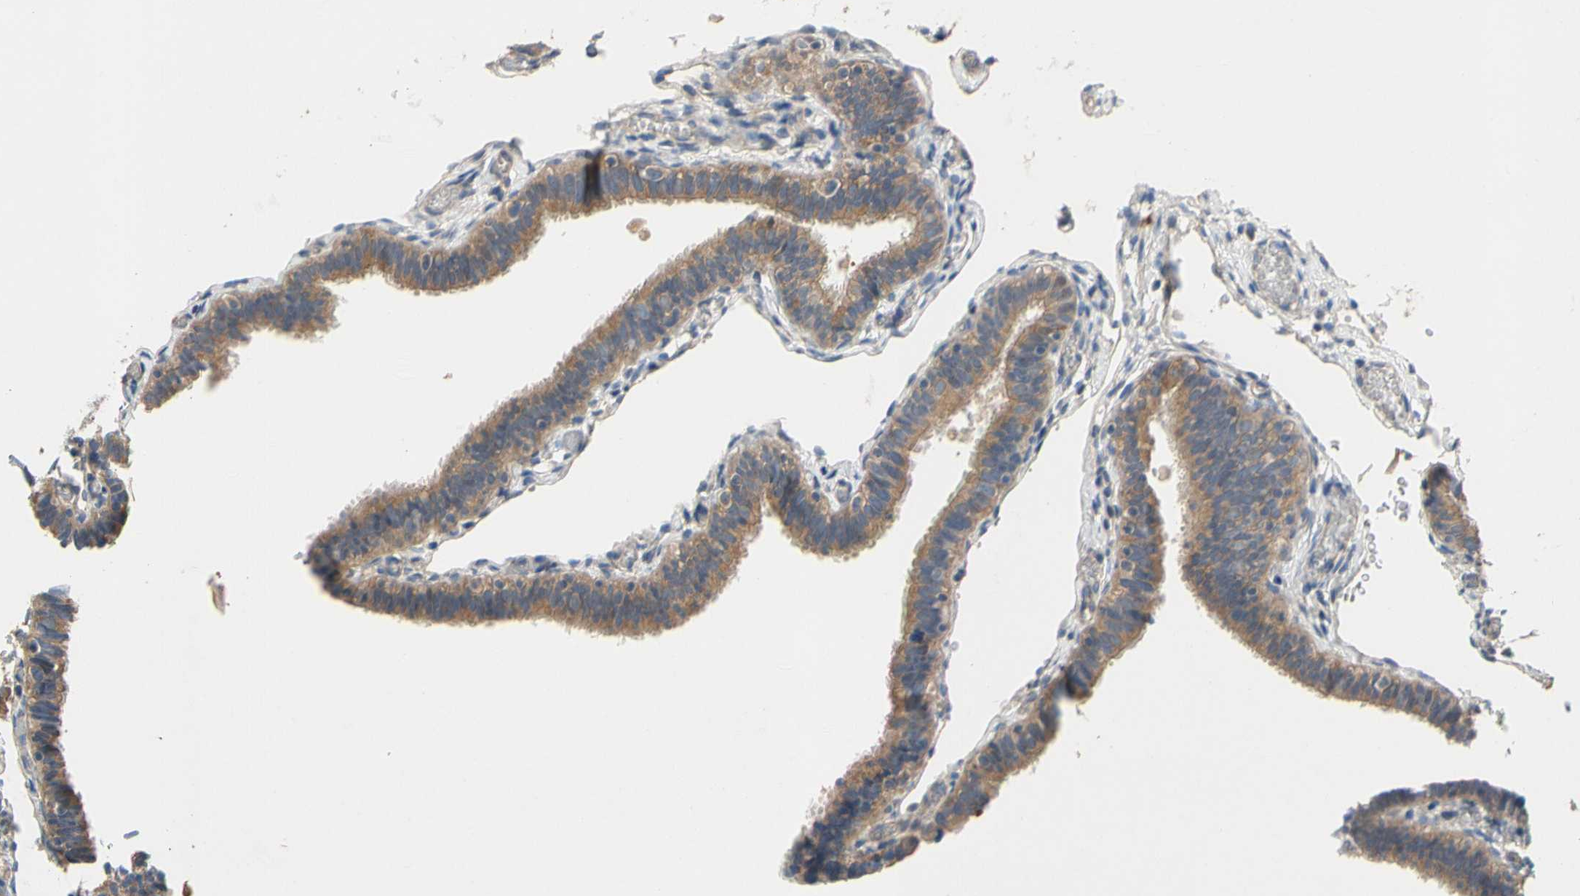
{"staining": {"intensity": "moderate", "quantity": ">75%", "location": "cytoplasmic/membranous"}, "tissue": "fallopian tube", "cell_type": "Glandular cells", "image_type": "normal", "snomed": [{"axis": "morphology", "description": "Normal tissue, NOS"}, {"axis": "topography", "description": "Fallopian tube"}], "caption": "Immunohistochemical staining of benign fallopian tube demonstrates >75% levels of moderate cytoplasmic/membranous protein expression in approximately >75% of glandular cells.", "gene": "MBTPS2", "patient": {"sex": "female", "age": 46}}